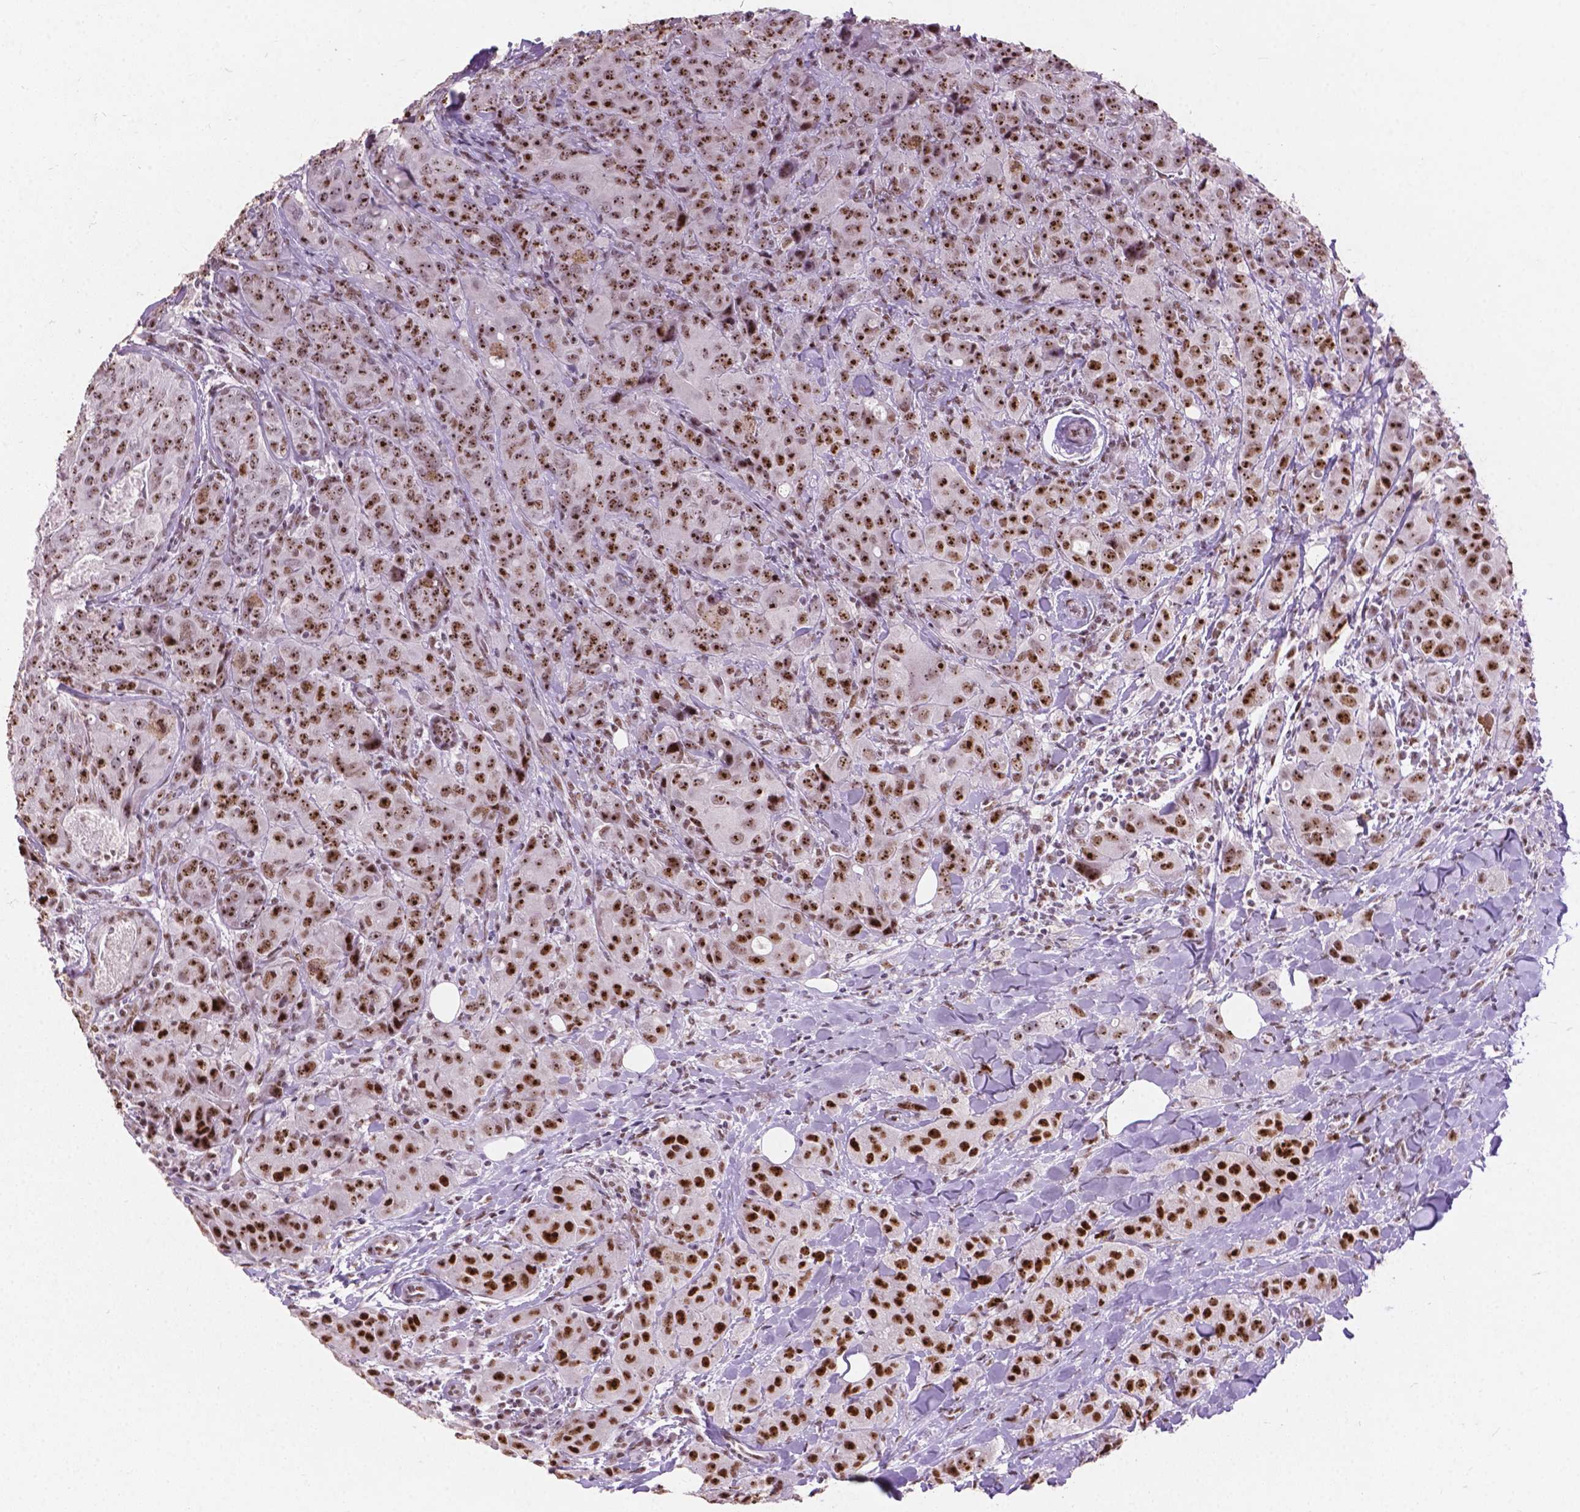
{"staining": {"intensity": "strong", "quantity": ">75%", "location": "nuclear"}, "tissue": "breast cancer", "cell_type": "Tumor cells", "image_type": "cancer", "snomed": [{"axis": "morphology", "description": "Duct carcinoma"}, {"axis": "topography", "description": "Breast"}], "caption": "Protein staining demonstrates strong nuclear expression in about >75% of tumor cells in breast cancer (intraductal carcinoma).", "gene": "COIL", "patient": {"sex": "female", "age": 43}}